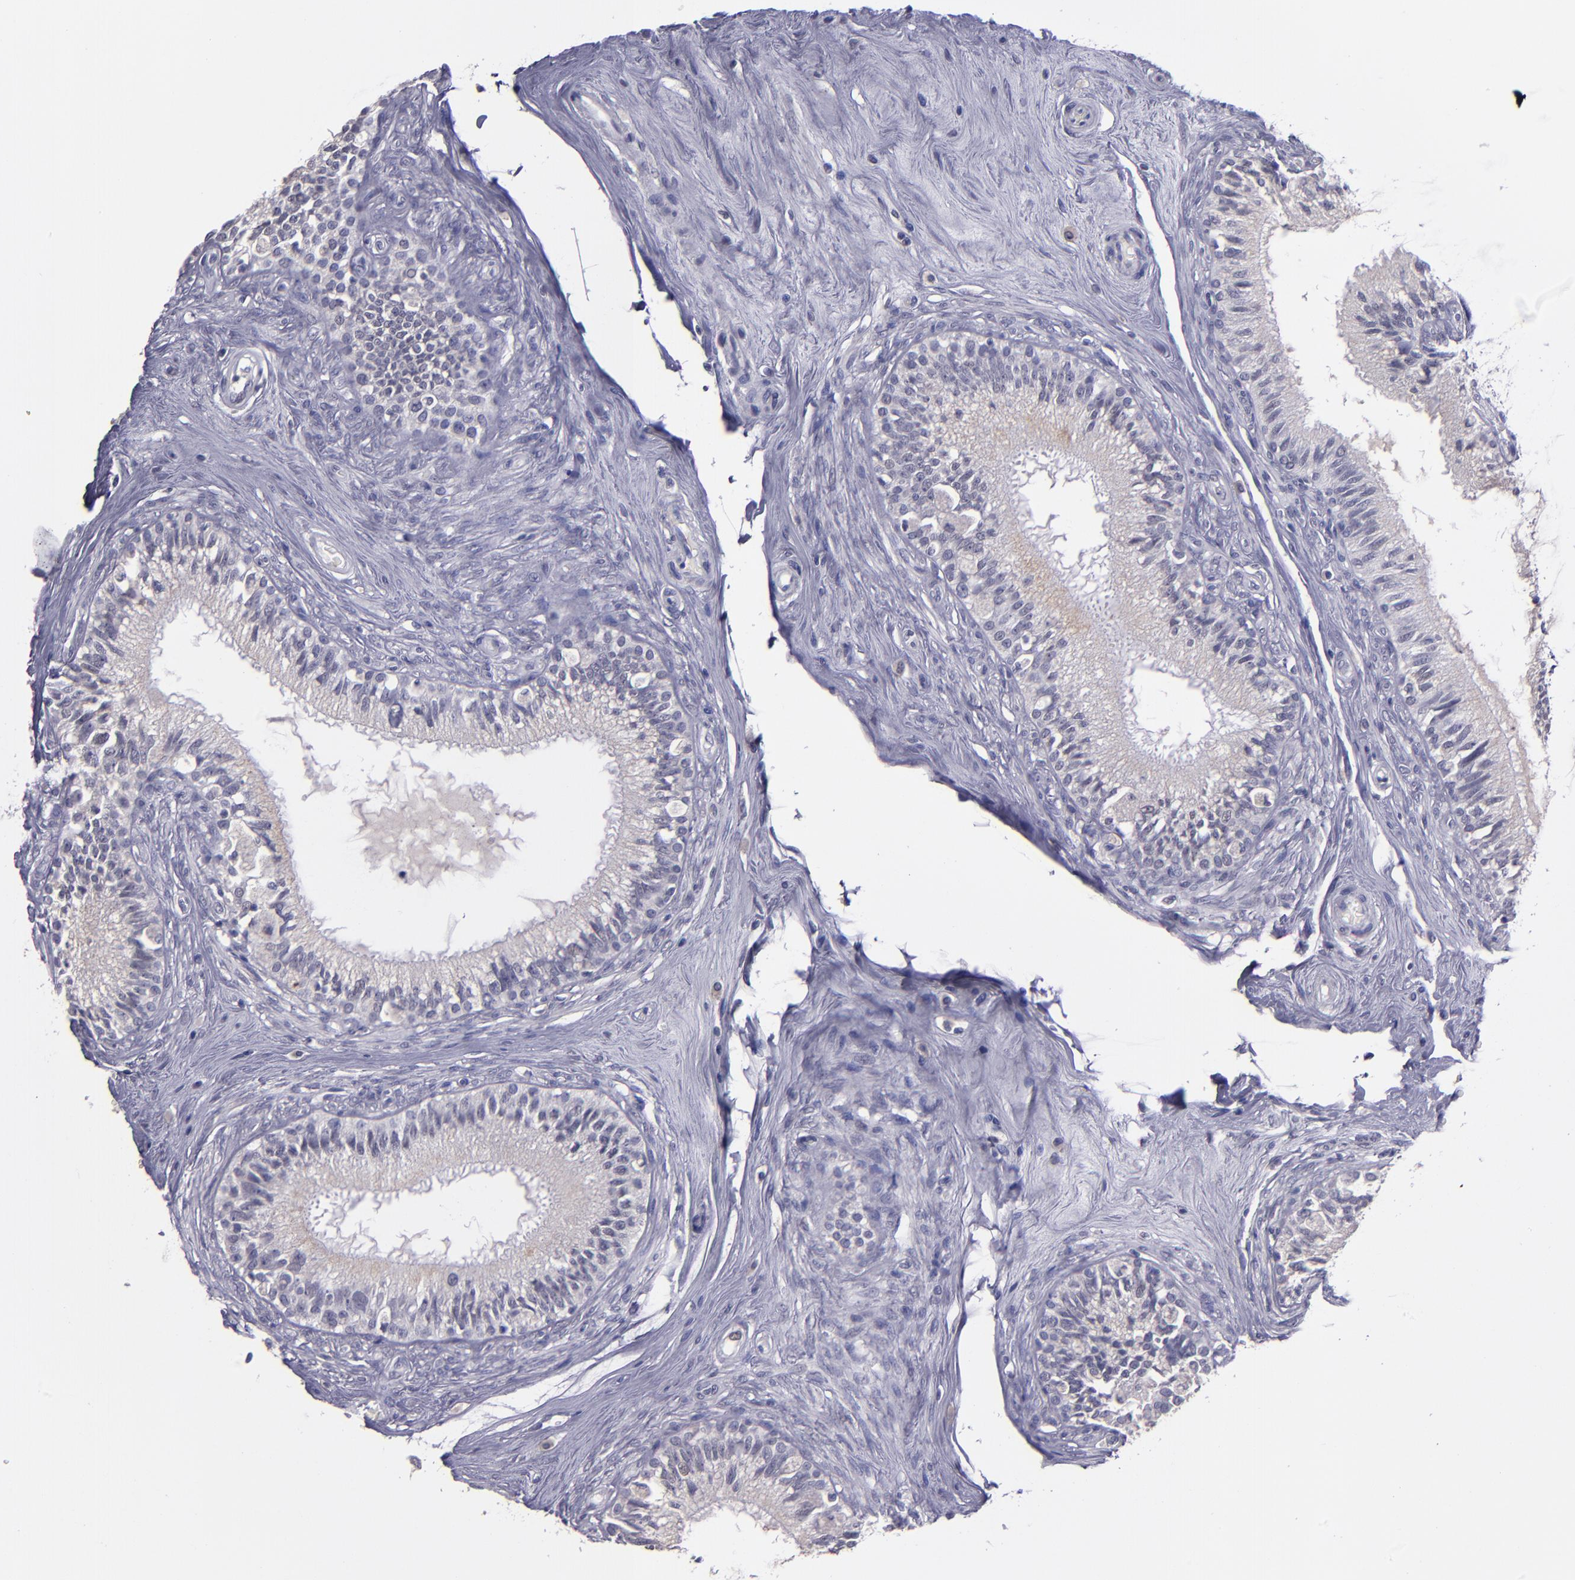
{"staining": {"intensity": "negative", "quantity": "none", "location": "none"}, "tissue": "epididymis", "cell_type": "Glandular cells", "image_type": "normal", "snomed": [{"axis": "morphology", "description": "Normal tissue, NOS"}, {"axis": "morphology", "description": "Inflammation, NOS"}, {"axis": "topography", "description": "Epididymis"}], "caption": "There is no significant staining in glandular cells of epididymis. Nuclei are stained in blue.", "gene": "CEBPE", "patient": {"sex": "male", "age": 84}}